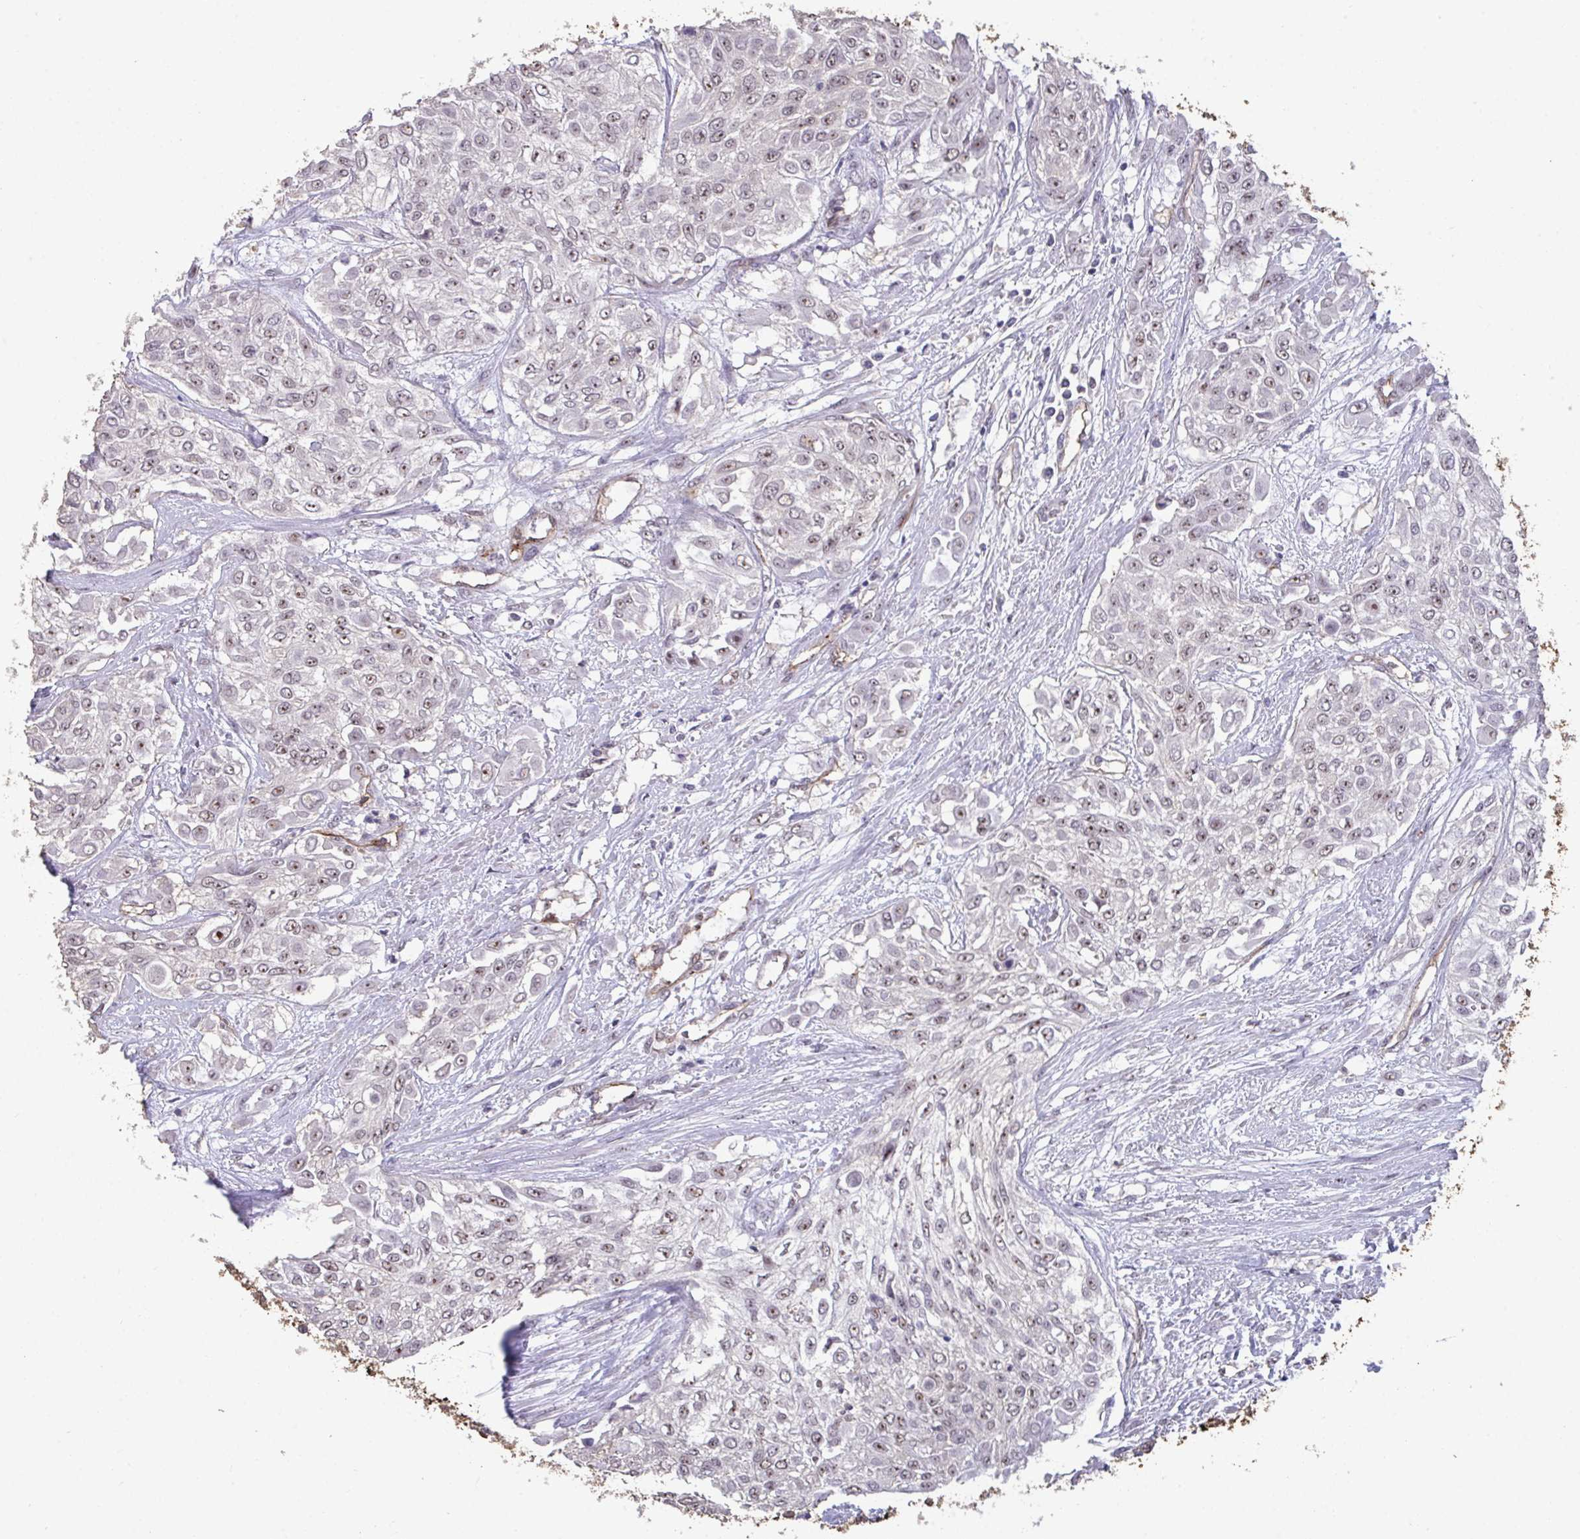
{"staining": {"intensity": "moderate", "quantity": ">75%", "location": "nuclear"}, "tissue": "urothelial cancer", "cell_type": "Tumor cells", "image_type": "cancer", "snomed": [{"axis": "morphology", "description": "Urothelial carcinoma, High grade"}, {"axis": "topography", "description": "Urinary bladder"}], "caption": "Tumor cells show medium levels of moderate nuclear expression in about >75% of cells in human urothelial cancer.", "gene": "SENP3", "patient": {"sex": "male", "age": 57}}